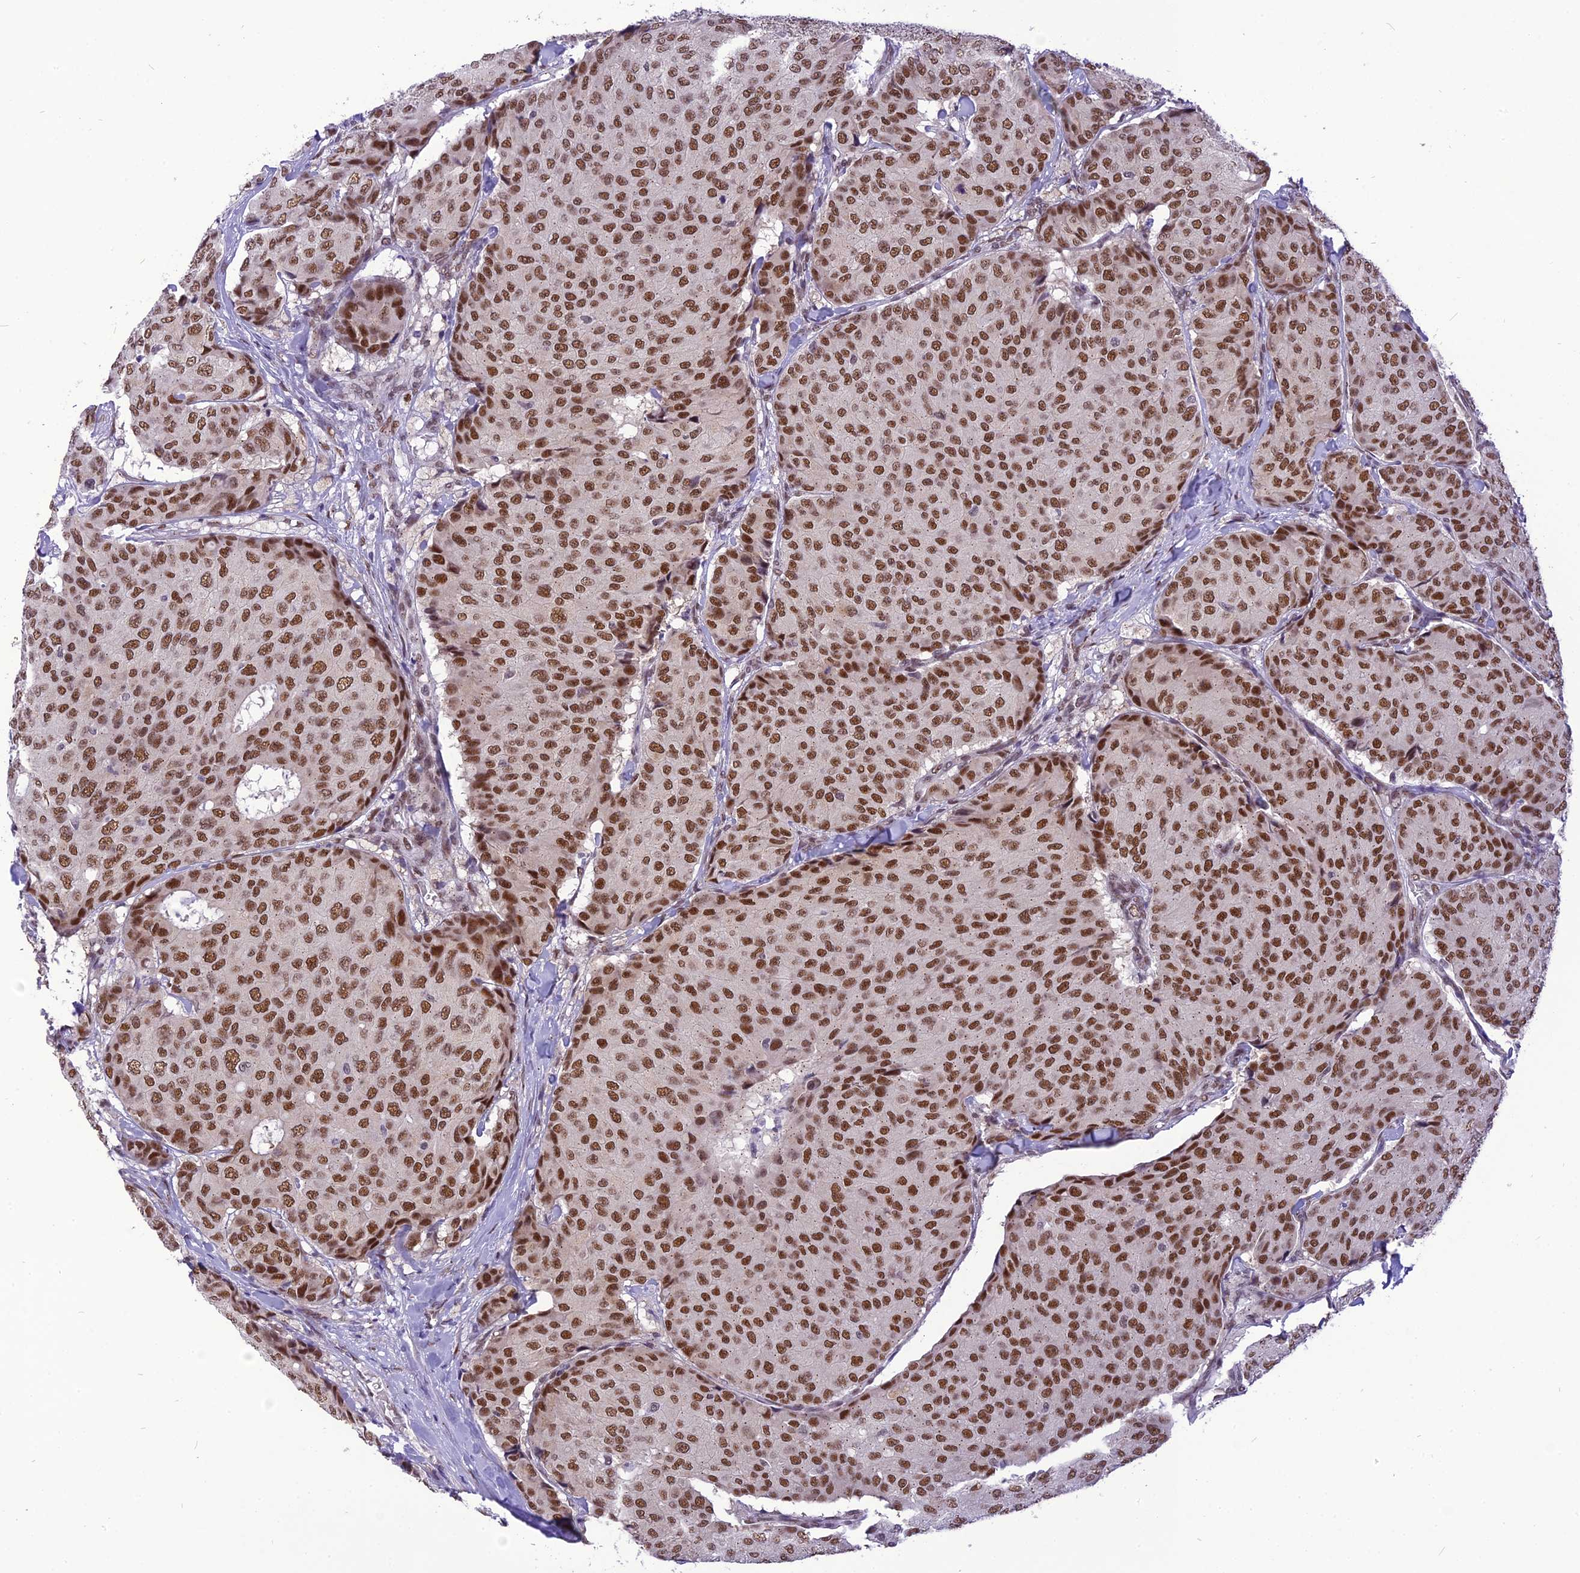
{"staining": {"intensity": "moderate", "quantity": ">75%", "location": "nuclear"}, "tissue": "breast cancer", "cell_type": "Tumor cells", "image_type": "cancer", "snomed": [{"axis": "morphology", "description": "Duct carcinoma"}, {"axis": "topography", "description": "Breast"}], "caption": "A medium amount of moderate nuclear positivity is seen in approximately >75% of tumor cells in infiltrating ductal carcinoma (breast) tissue.", "gene": "IRF2BP1", "patient": {"sex": "female", "age": 75}}